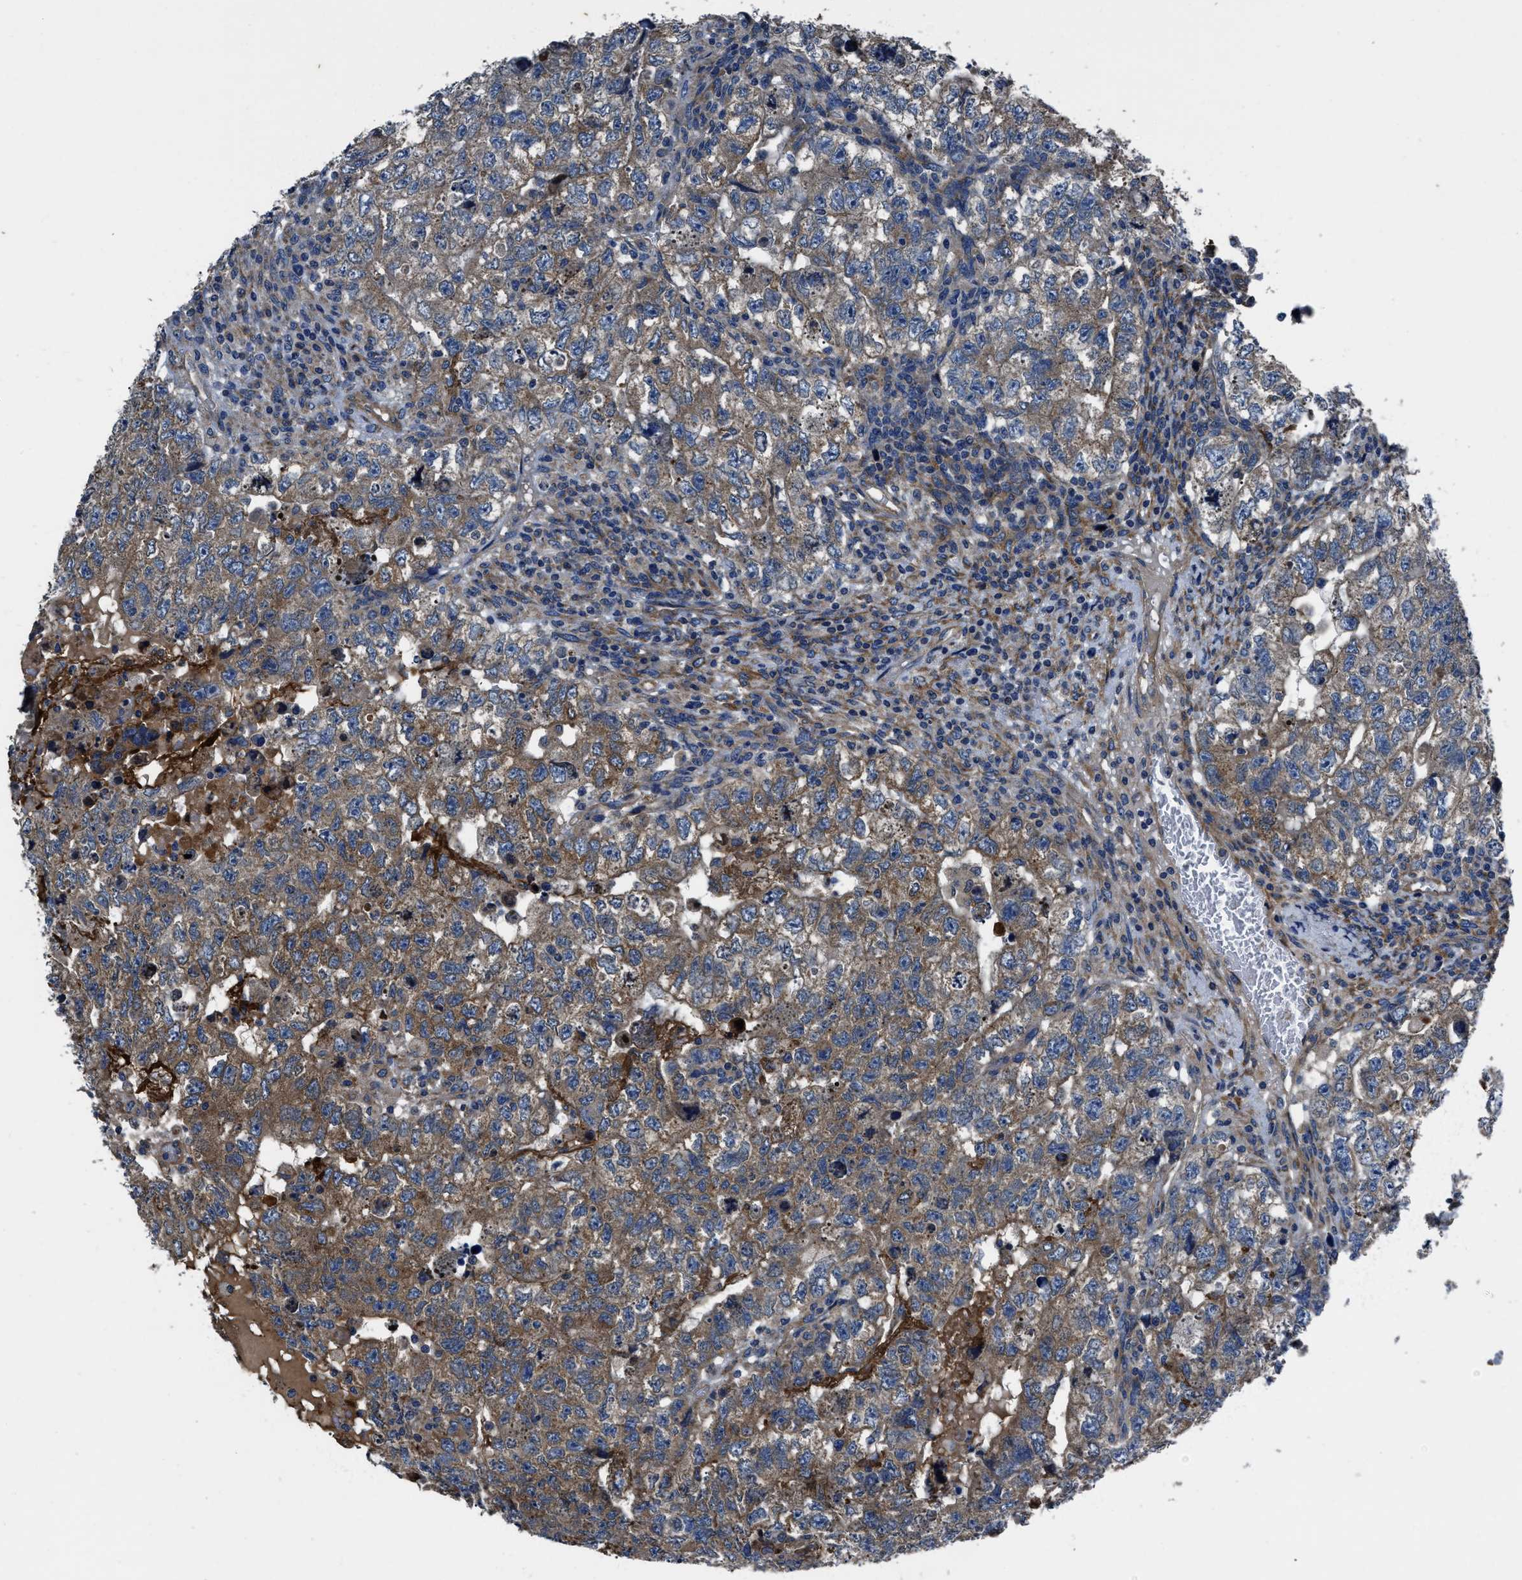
{"staining": {"intensity": "weak", "quantity": "25%-75%", "location": "cytoplasmic/membranous"}, "tissue": "testis cancer", "cell_type": "Tumor cells", "image_type": "cancer", "snomed": [{"axis": "morphology", "description": "Carcinoma, Embryonal, NOS"}, {"axis": "topography", "description": "Testis"}], "caption": "Immunohistochemical staining of testis cancer (embryonal carcinoma) exhibits weak cytoplasmic/membranous protein expression in about 25%-75% of tumor cells.", "gene": "ERC1", "patient": {"sex": "male", "age": 36}}